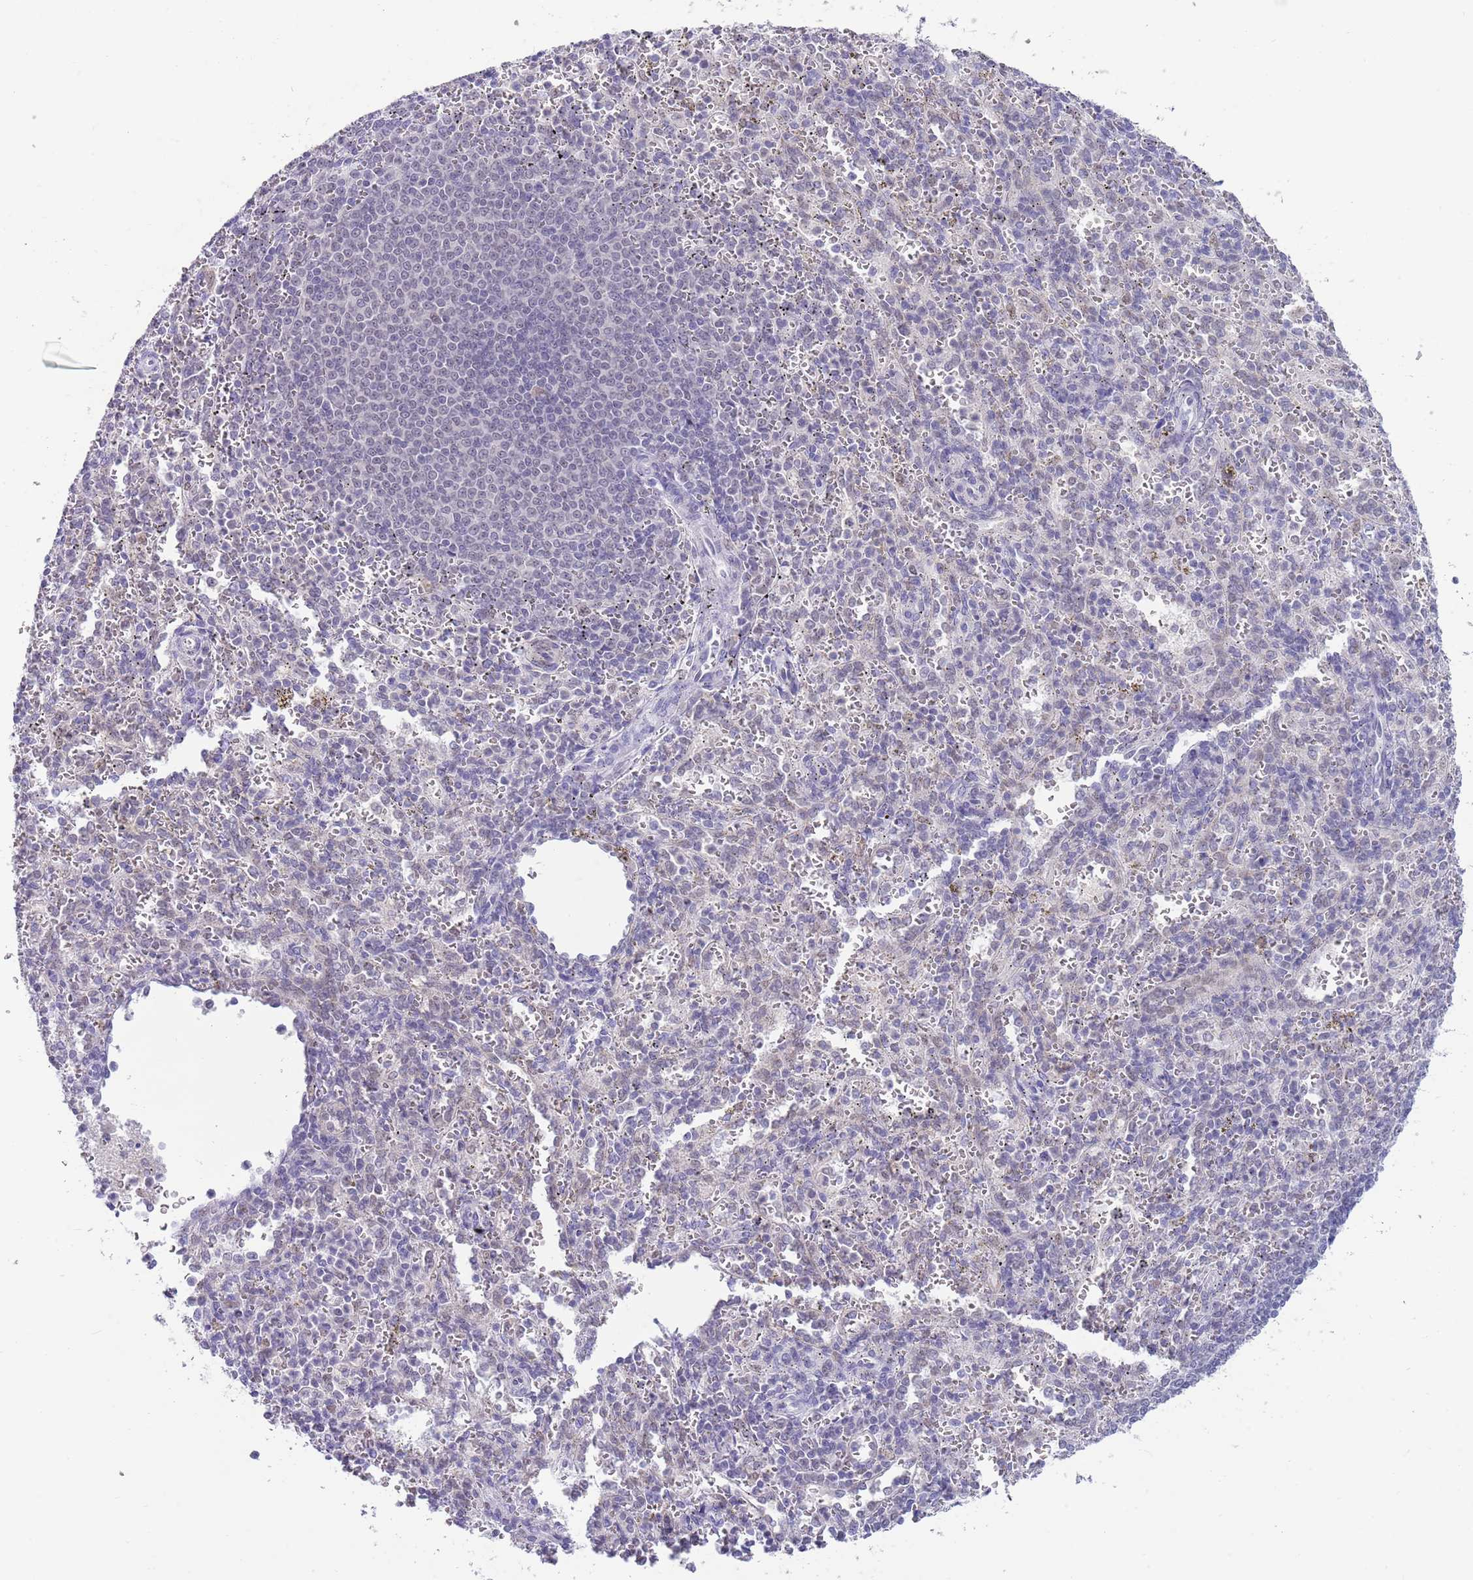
{"staining": {"intensity": "negative", "quantity": "none", "location": "none"}, "tissue": "spleen", "cell_type": "Cells in red pulp", "image_type": "normal", "snomed": [{"axis": "morphology", "description": "Normal tissue, NOS"}, {"axis": "topography", "description": "Spleen"}], "caption": "Benign spleen was stained to show a protein in brown. There is no significant staining in cells in red pulp. (Immunohistochemistry (ihc), brightfield microscopy, high magnification).", "gene": "SEPHS2", "patient": {"sex": "female", "age": 21}}